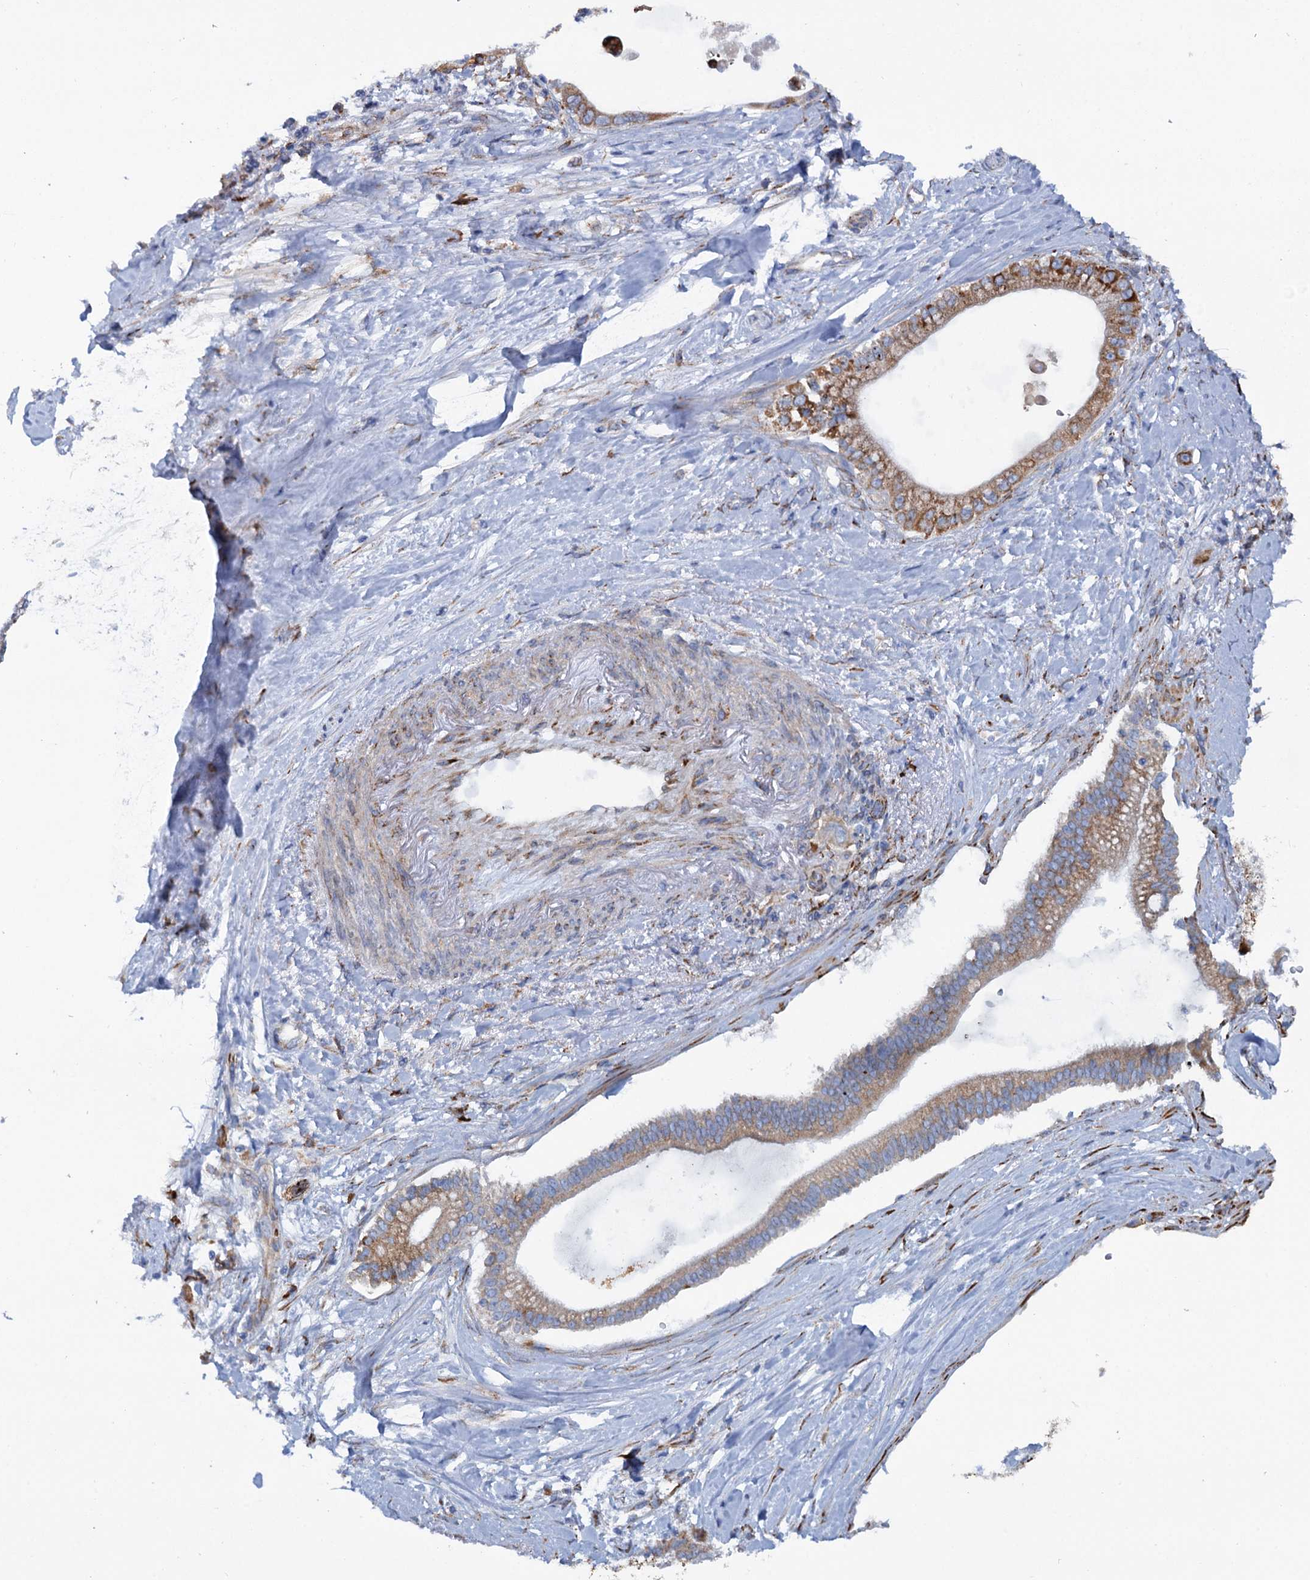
{"staining": {"intensity": "moderate", "quantity": ">75%", "location": "cytoplasmic/membranous"}, "tissue": "pancreatic cancer", "cell_type": "Tumor cells", "image_type": "cancer", "snomed": [{"axis": "morphology", "description": "Adenocarcinoma, NOS"}, {"axis": "topography", "description": "Pancreas"}], "caption": "Pancreatic cancer (adenocarcinoma) was stained to show a protein in brown. There is medium levels of moderate cytoplasmic/membranous expression in about >75% of tumor cells. (Stains: DAB (3,3'-diaminobenzidine) in brown, nuclei in blue, Microscopy: brightfield microscopy at high magnification).", "gene": "SHE", "patient": {"sex": "male", "age": 68}}